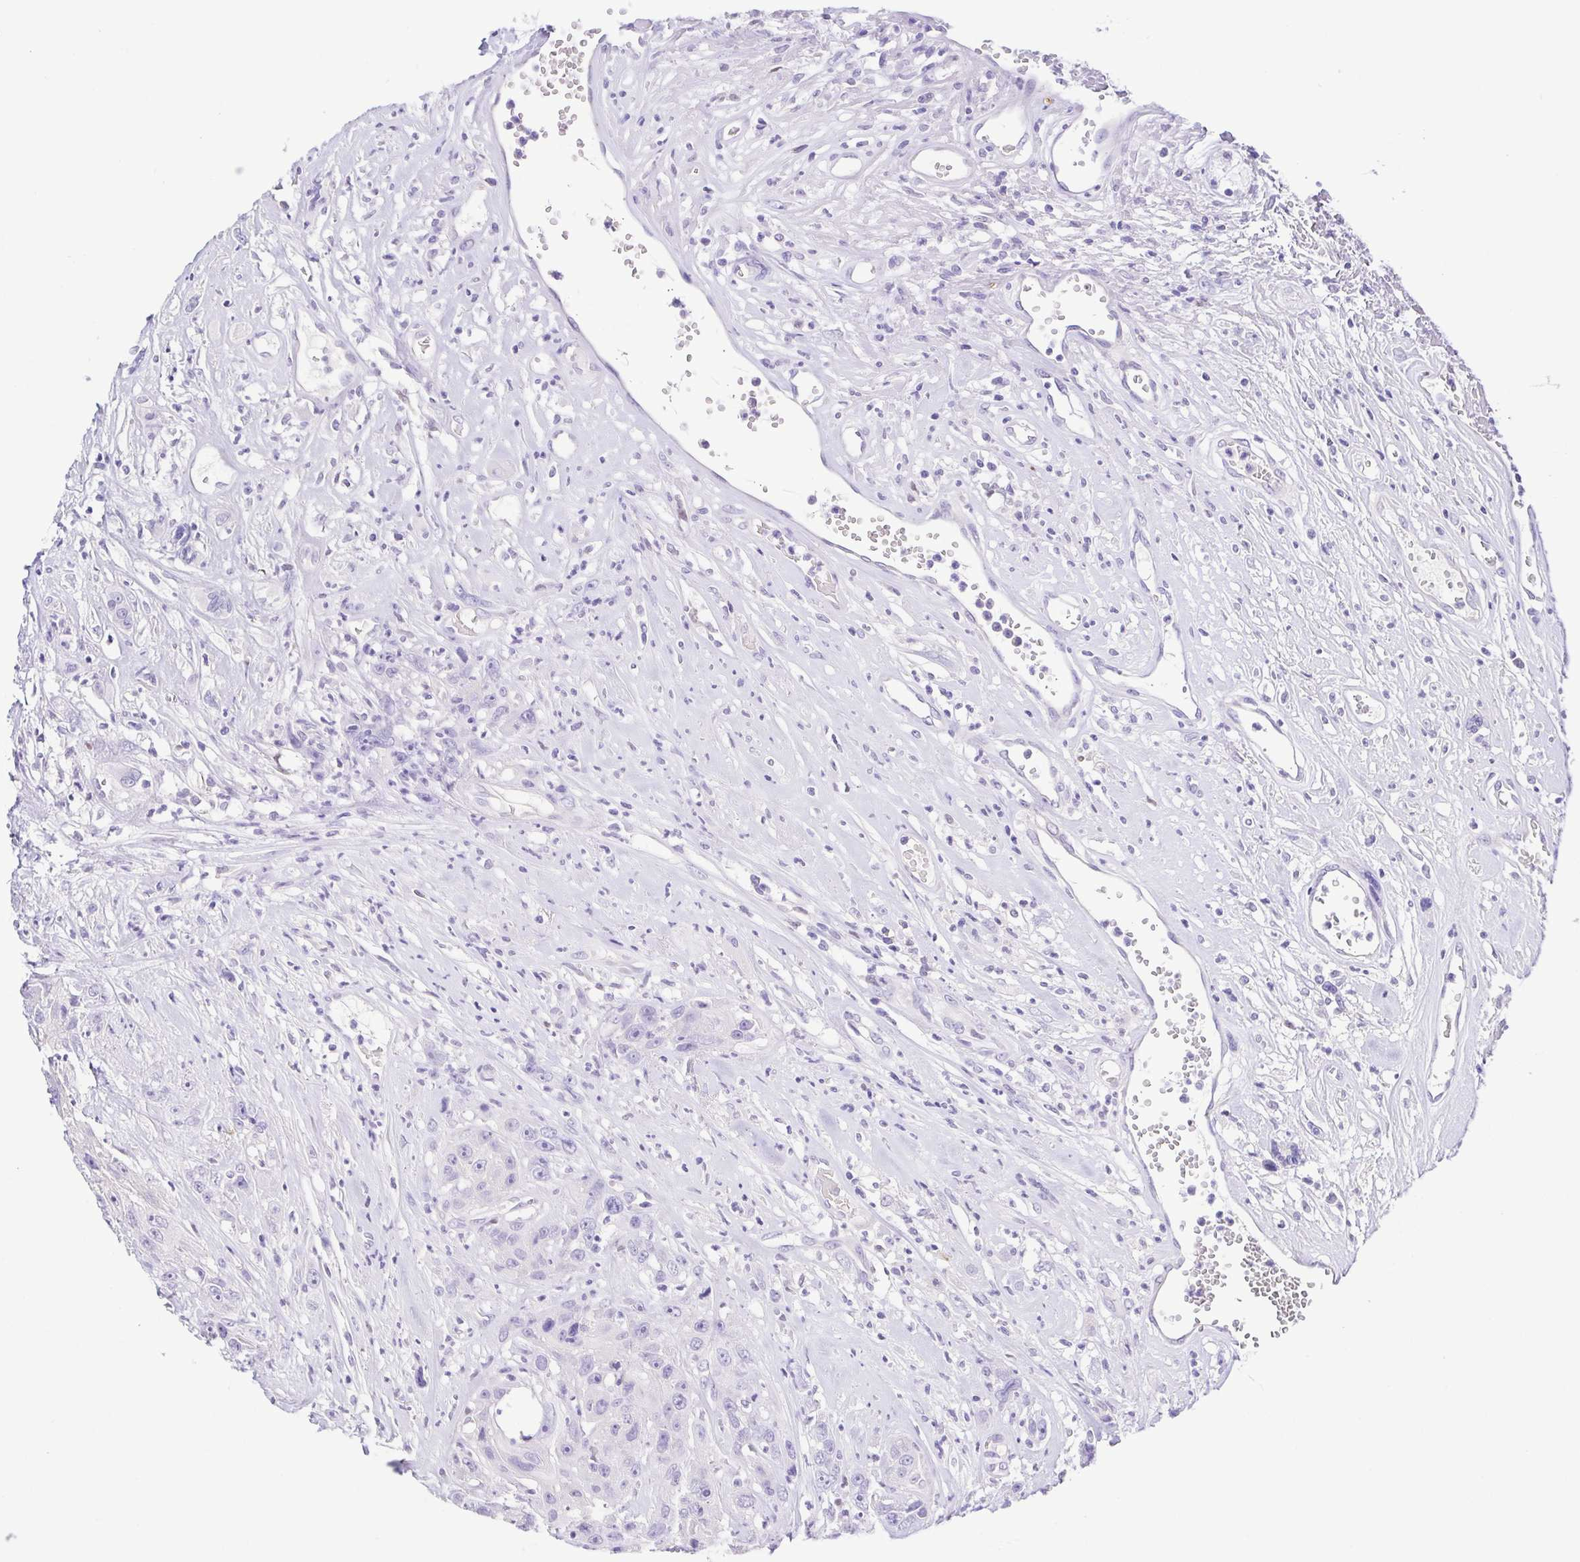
{"staining": {"intensity": "negative", "quantity": "none", "location": "none"}, "tissue": "head and neck cancer", "cell_type": "Tumor cells", "image_type": "cancer", "snomed": [{"axis": "morphology", "description": "Squamous cell carcinoma, NOS"}, {"axis": "topography", "description": "Head-Neck"}], "caption": "Tumor cells are negative for protein expression in human head and neck cancer (squamous cell carcinoma). Nuclei are stained in blue.", "gene": "EPB42", "patient": {"sex": "male", "age": 57}}